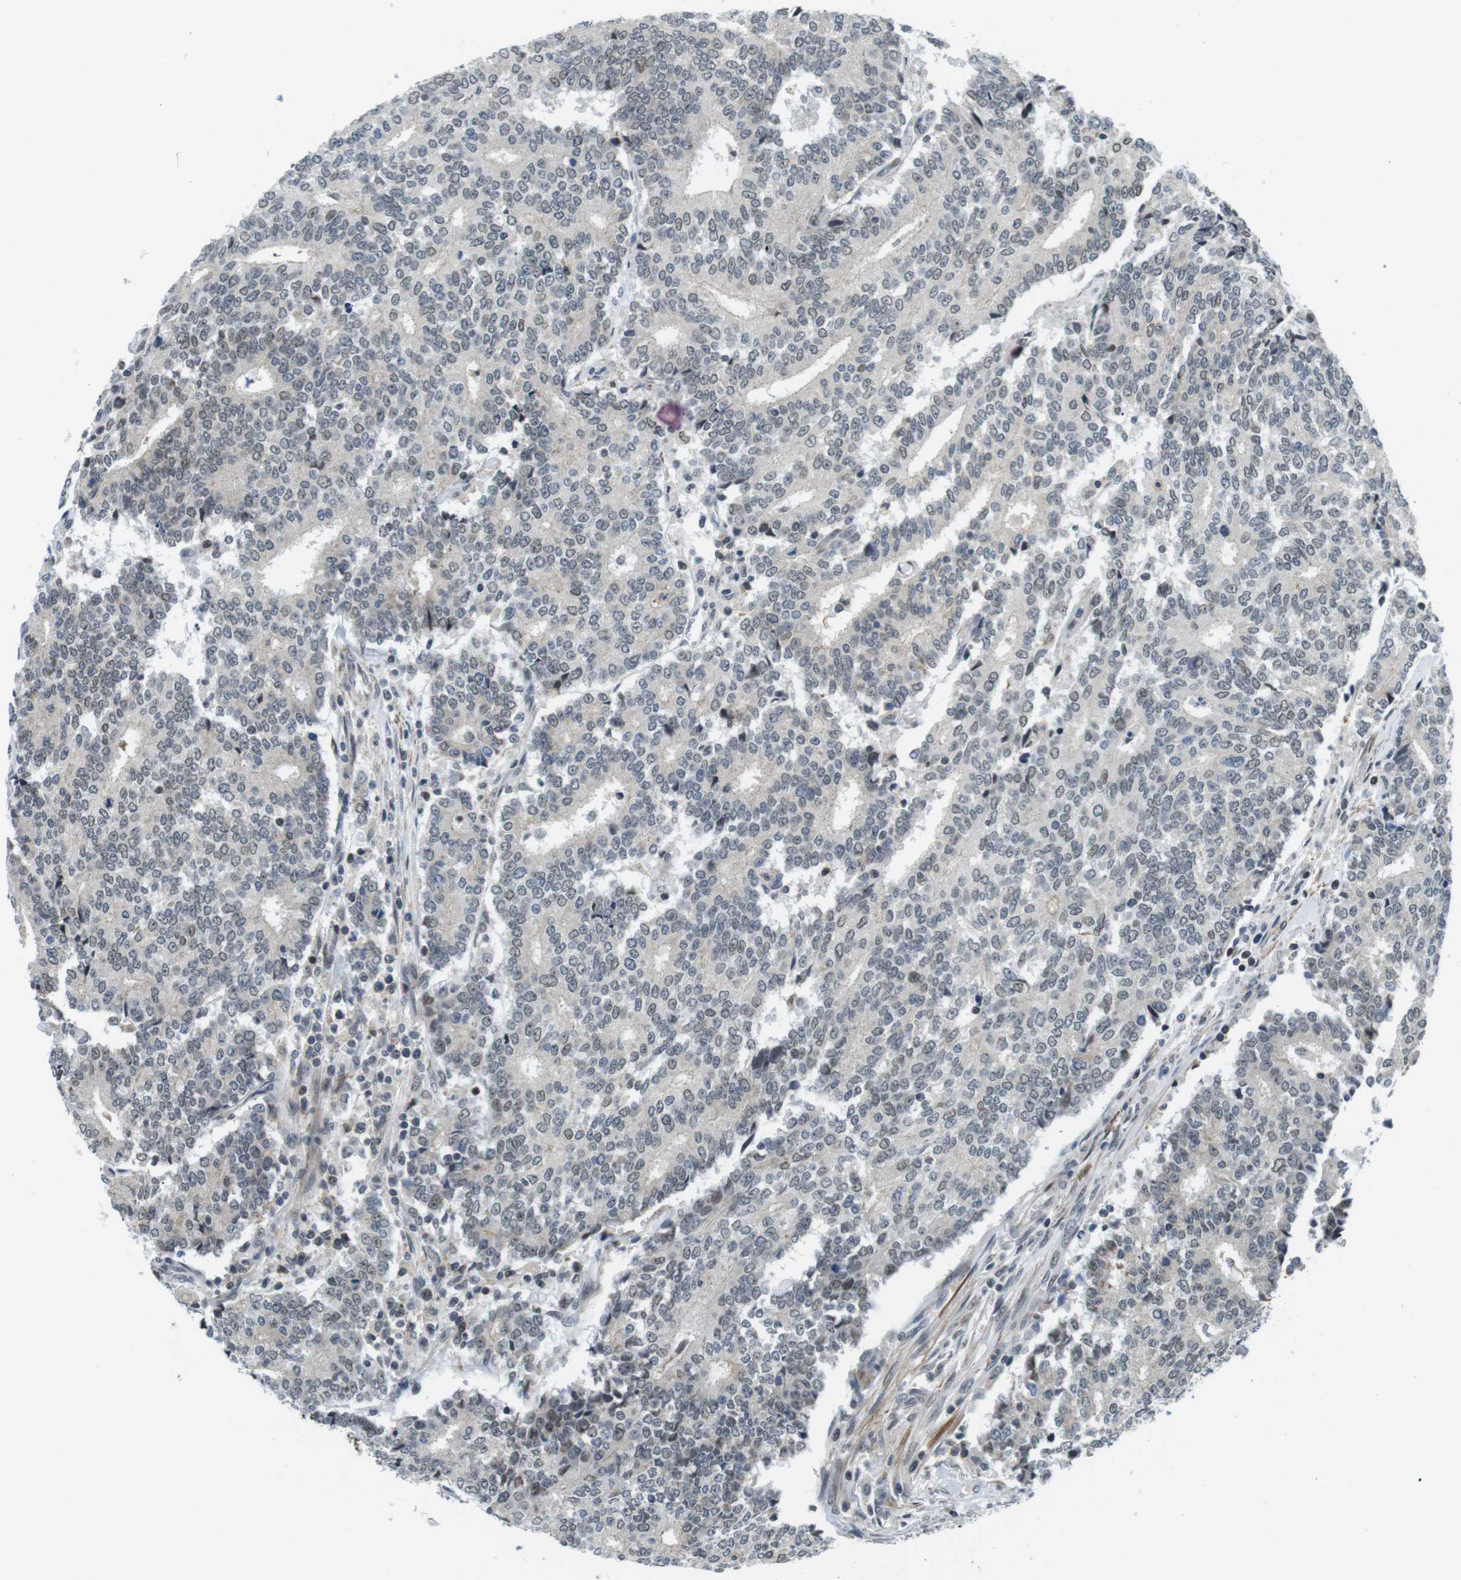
{"staining": {"intensity": "weak", "quantity": "<25%", "location": "nuclear"}, "tissue": "prostate cancer", "cell_type": "Tumor cells", "image_type": "cancer", "snomed": [{"axis": "morphology", "description": "Normal tissue, NOS"}, {"axis": "morphology", "description": "Adenocarcinoma, High grade"}, {"axis": "topography", "description": "Prostate"}, {"axis": "topography", "description": "Seminal veicle"}], "caption": "Prostate cancer (high-grade adenocarcinoma) stained for a protein using immunohistochemistry (IHC) demonstrates no expression tumor cells.", "gene": "USP7", "patient": {"sex": "male", "age": 55}}